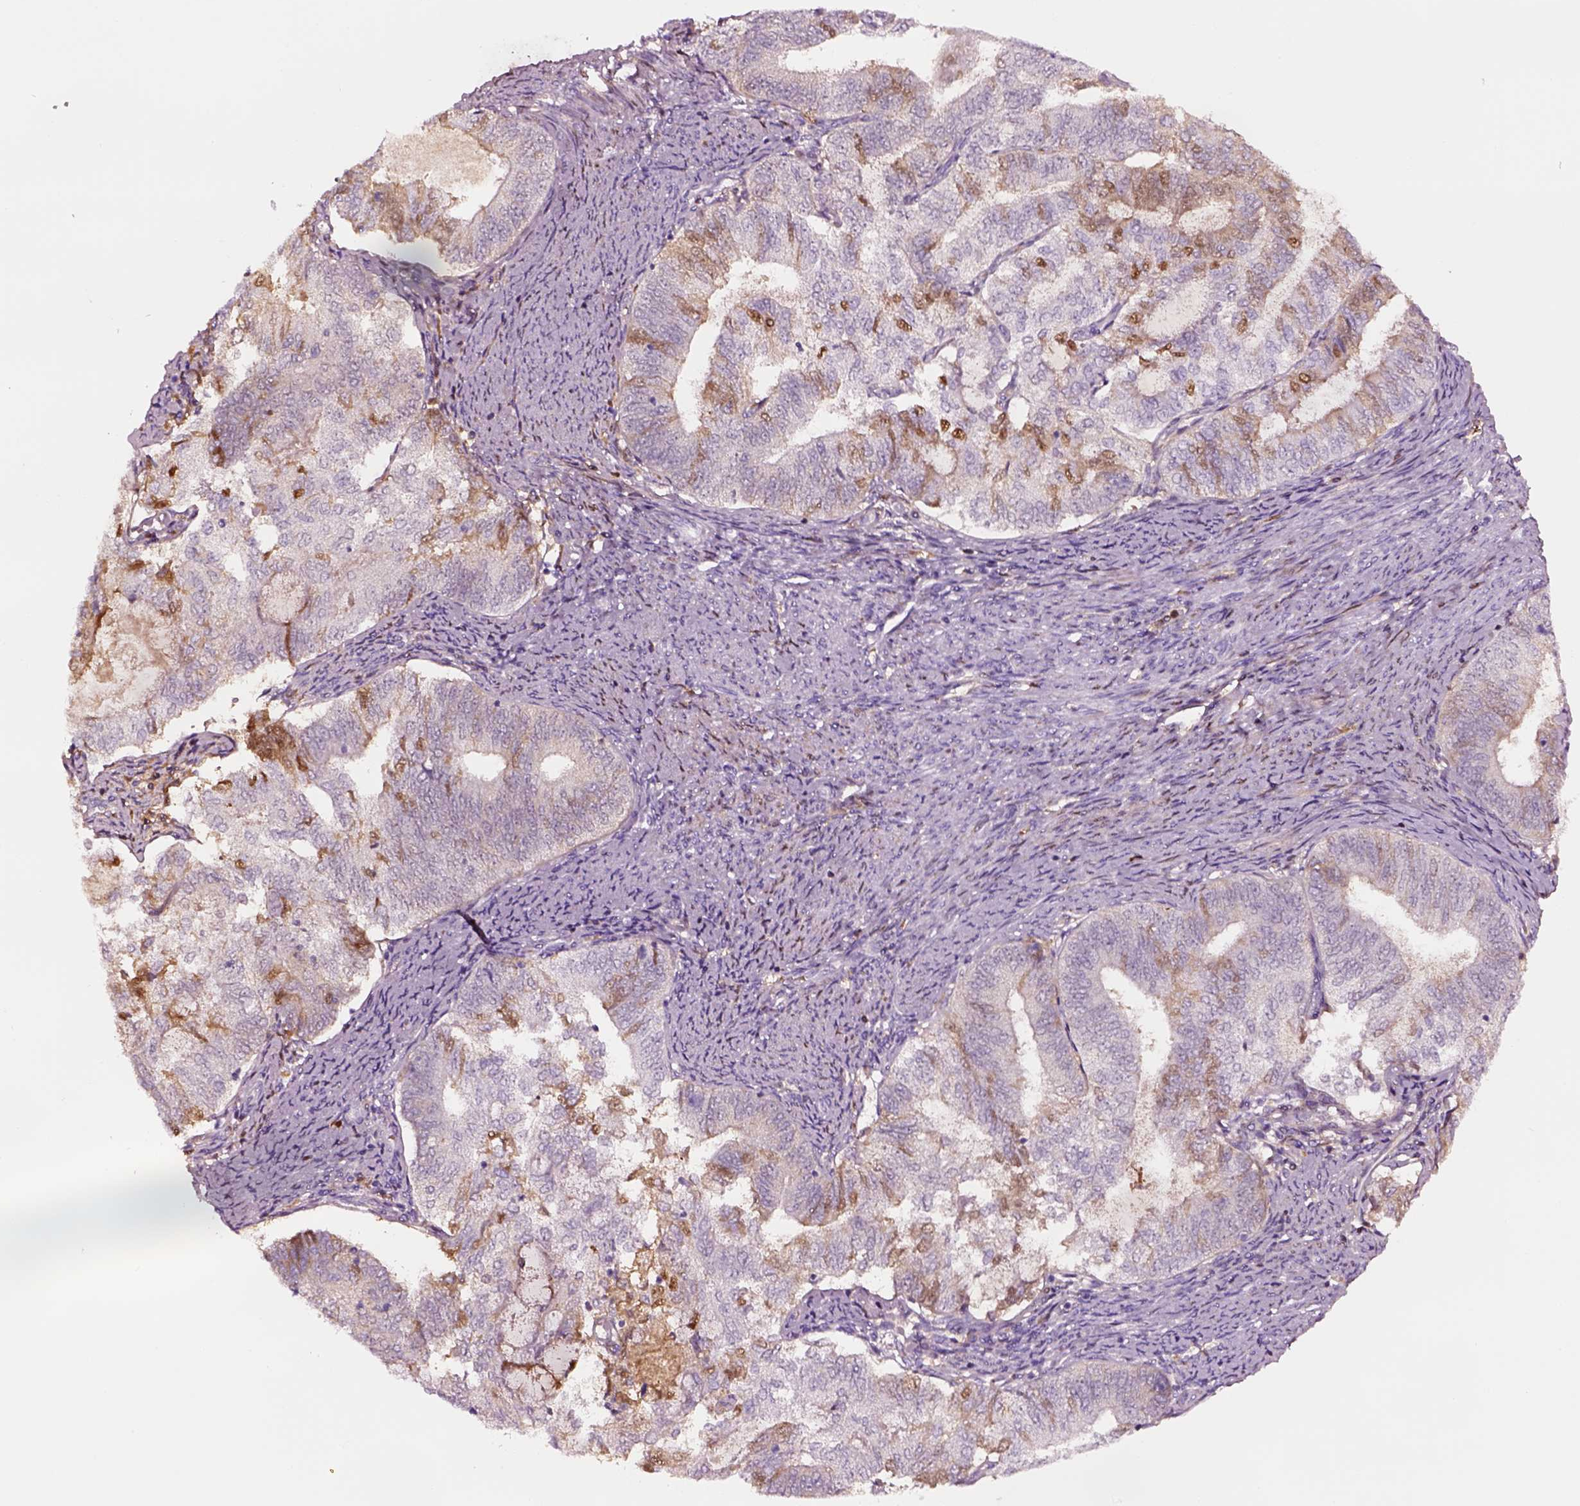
{"staining": {"intensity": "negative", "quantity": "none", "location": "none"}, "tissue": "endometrial cancer", "cell_type": "Tumor cells", "image_type": "cancer", "snomed": [{"axis": "morphology", "description": "Adenocarcinoma, NOS"}, {"axis": "topography", "description": "Endometrium"}], "caption": "Immunohistochemistry (IHC) of human endometrial cancer (adenocarcinoma) displays no expression in tumor cells.", "gene": "TF", "patient": {"sex": "female", "age": 65}}